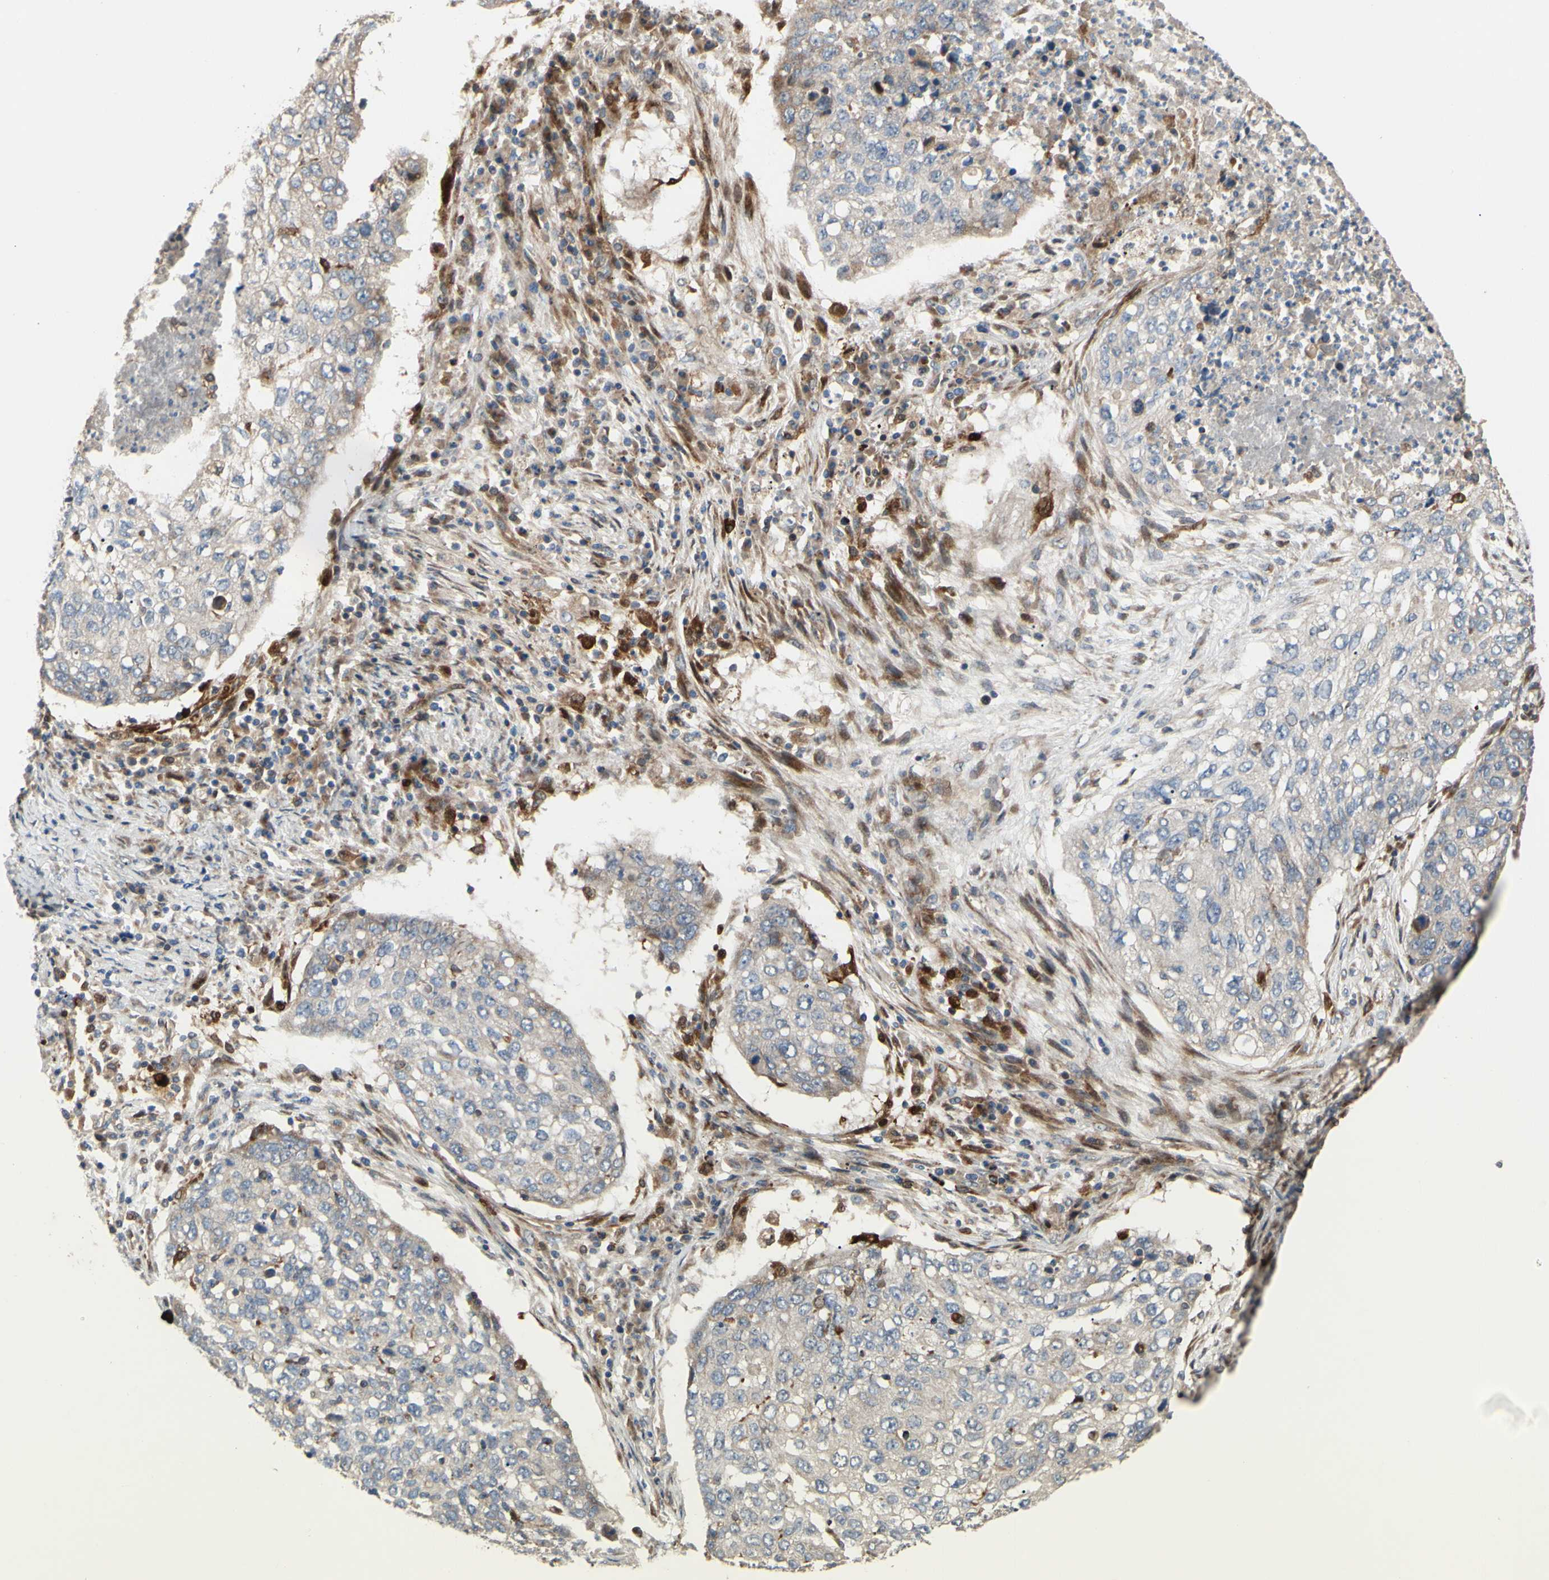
{"staining": {"intensity": "weak", "quantity": "<25%", "location": "cytoplasmic/membranous"}, "tissue": "lung cancer", "cell_type": "Tumor cells", "image_type": "cancer", "snomed": [{"axis": "morphology", "description": "Squamous cell carcinoma, NOS"}, {"axis": "topography", "description": "Lung"}], "caption": "A high-resolution image shows immunohistochemistry staining of squamous cell carcinoma (lung), which shows no significant expression in tumor cells.", "gene": "SPTLC1", "patient": {"sex": "female", "age": 63}}